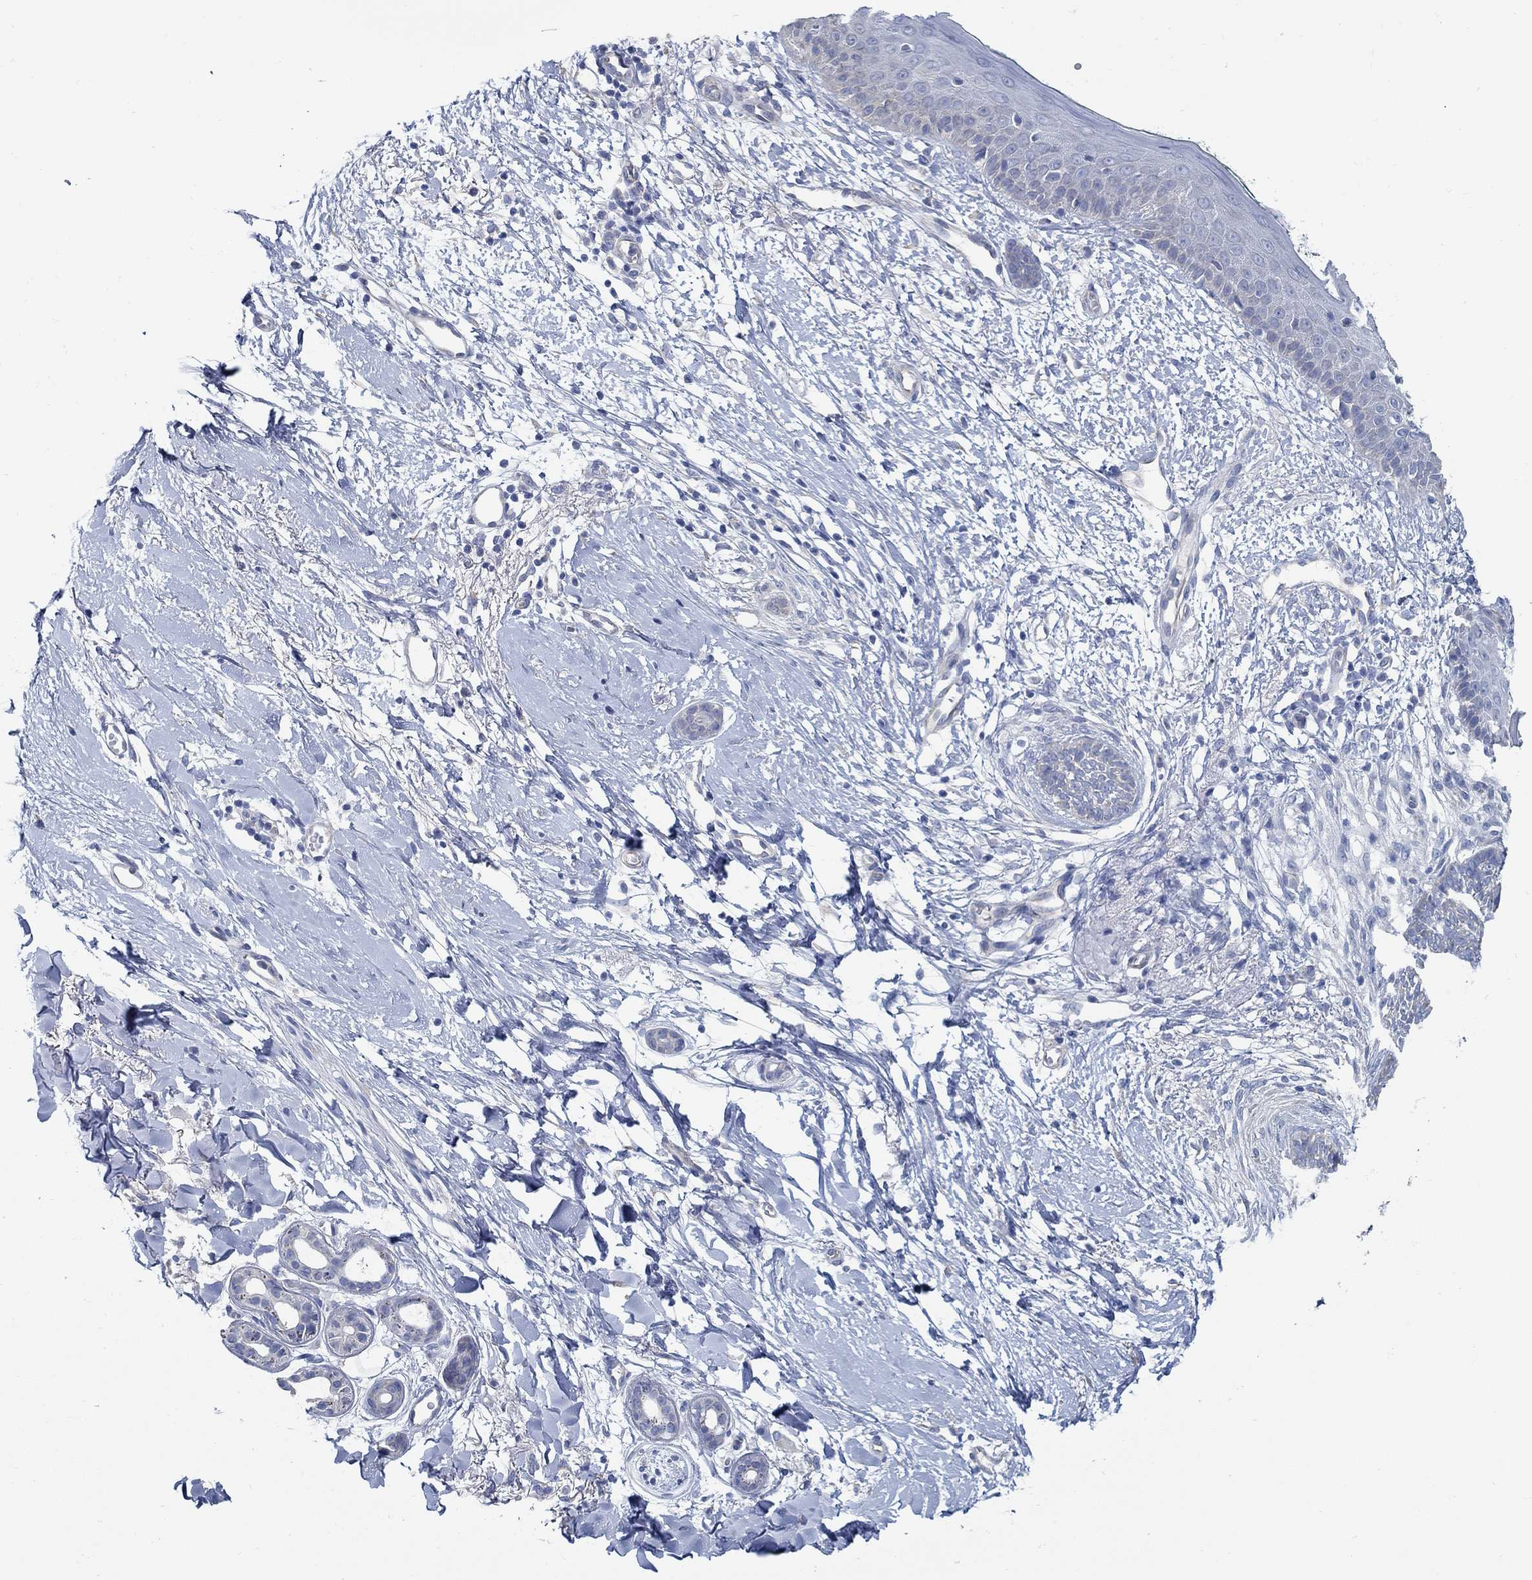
{"staining": {"intensity": "negative", "quantity": "none", "location": "none"}, "tissue": "skin cancer", "cell_type": "Tumor cells", "image_type": "cancer", "snomed": [{"axis": "morphology", "description": "Normal tissue, NOS"}, {"axis": "morphology", "description": "Basal cell carcinoma"}, {"axis": "topography", "description": "Skin"}], "caption": "Immunohistochemical staining of skin basal cell carcinoma shows no significant expression in tumor cells.", "gene": "C15orf39", "patient": {"sex": "male", "age": 84}}